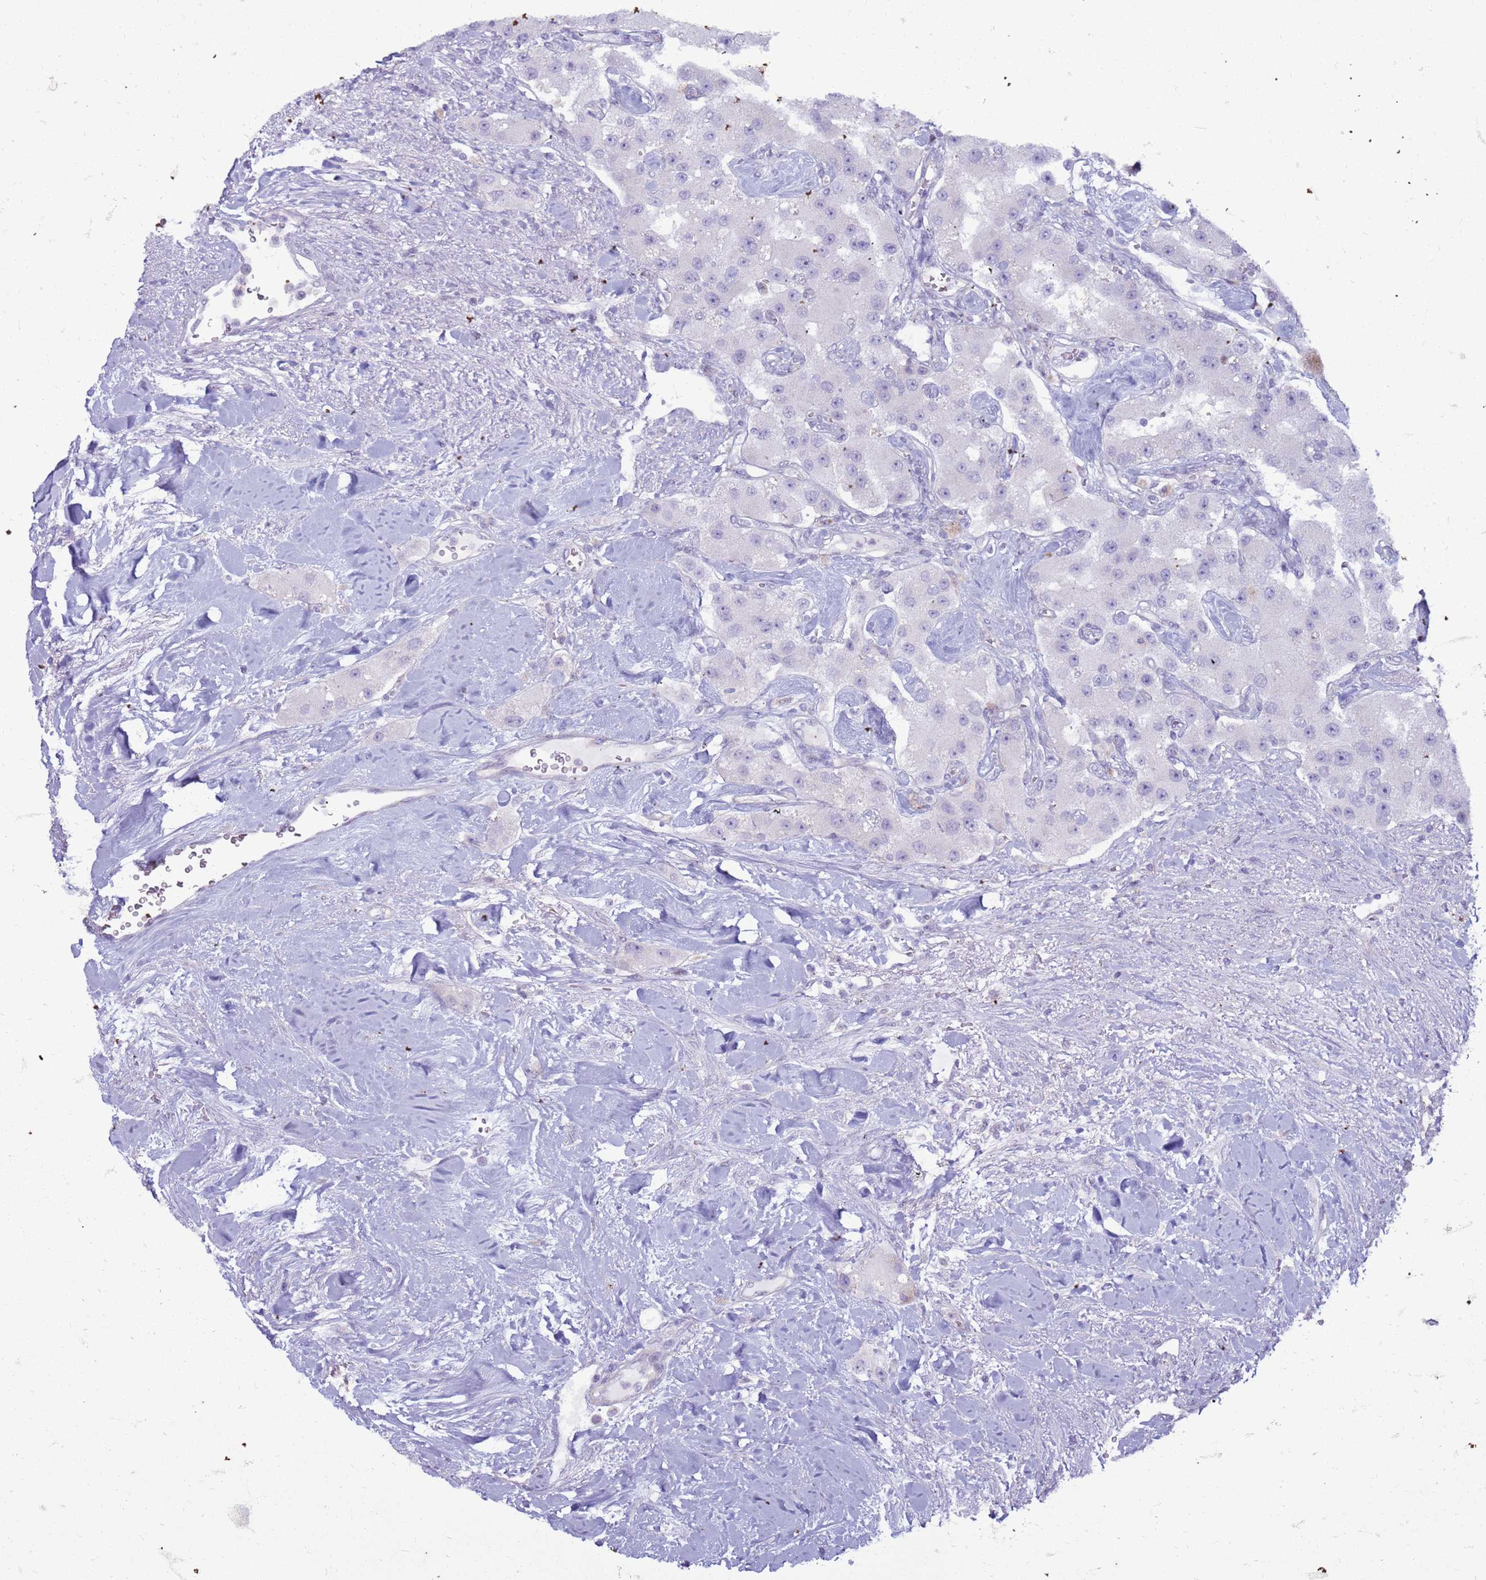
{"staining": {"intensity": "negative", "quantity": "none", "location": "none"}, "tissue": "carcinoid", "cell_type": "Tumor cells", "image_type": "cancer", "snomed": [{"axis": "morphology", "description": "Carcinoid, malignant, NOS"}, {"axis": "topography", "description": "Pancreas"}], "caption": "The photomicrograph shows no significant positivity in tumor cells of carcinoid (malignant).", "gene": "SLC15A3", "patient": {"sex": "male", "age": 41}}